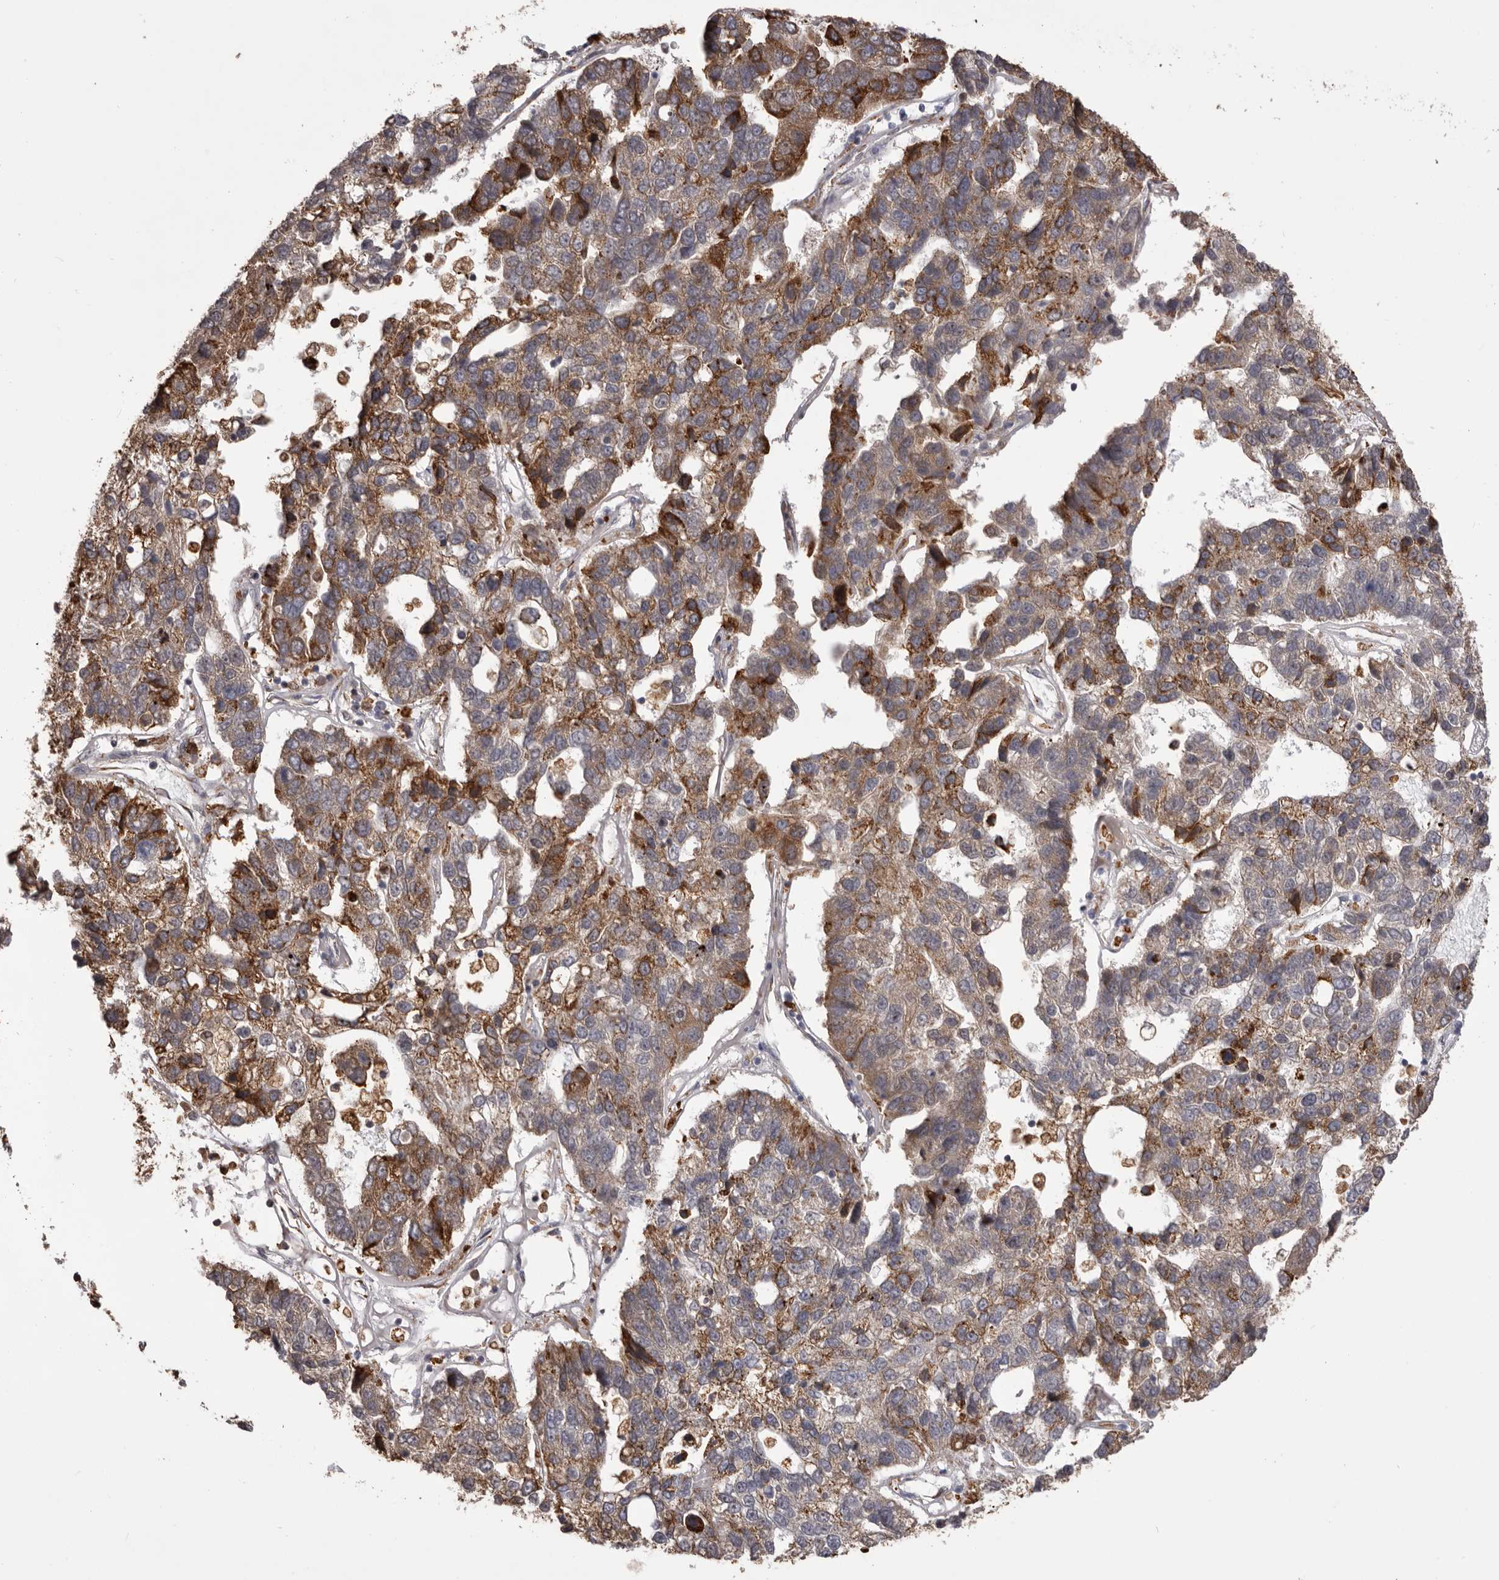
{"staining": {"intensity": "moderate", "quantity": ">75%", "location": "cytoplasmic/membranous"}, "tissue": "pancreatic cancer", "cell_type": "Tumor cells", "image_type": "cancer", "snomed": [{"axis": "morphology", "description": "Adenocarcinoma, NOS"}, {"axis": "topography", "description": "Pancreas"}], "caption": "The micrograph displays a brown stain indicating the presence of a protein in the cytoplasmic/membranous of tumor cells in pancreatic cancer (adenocarcinoma).", "gene": "QRSL1", "patient": {"sex": "female", "age": 61}}